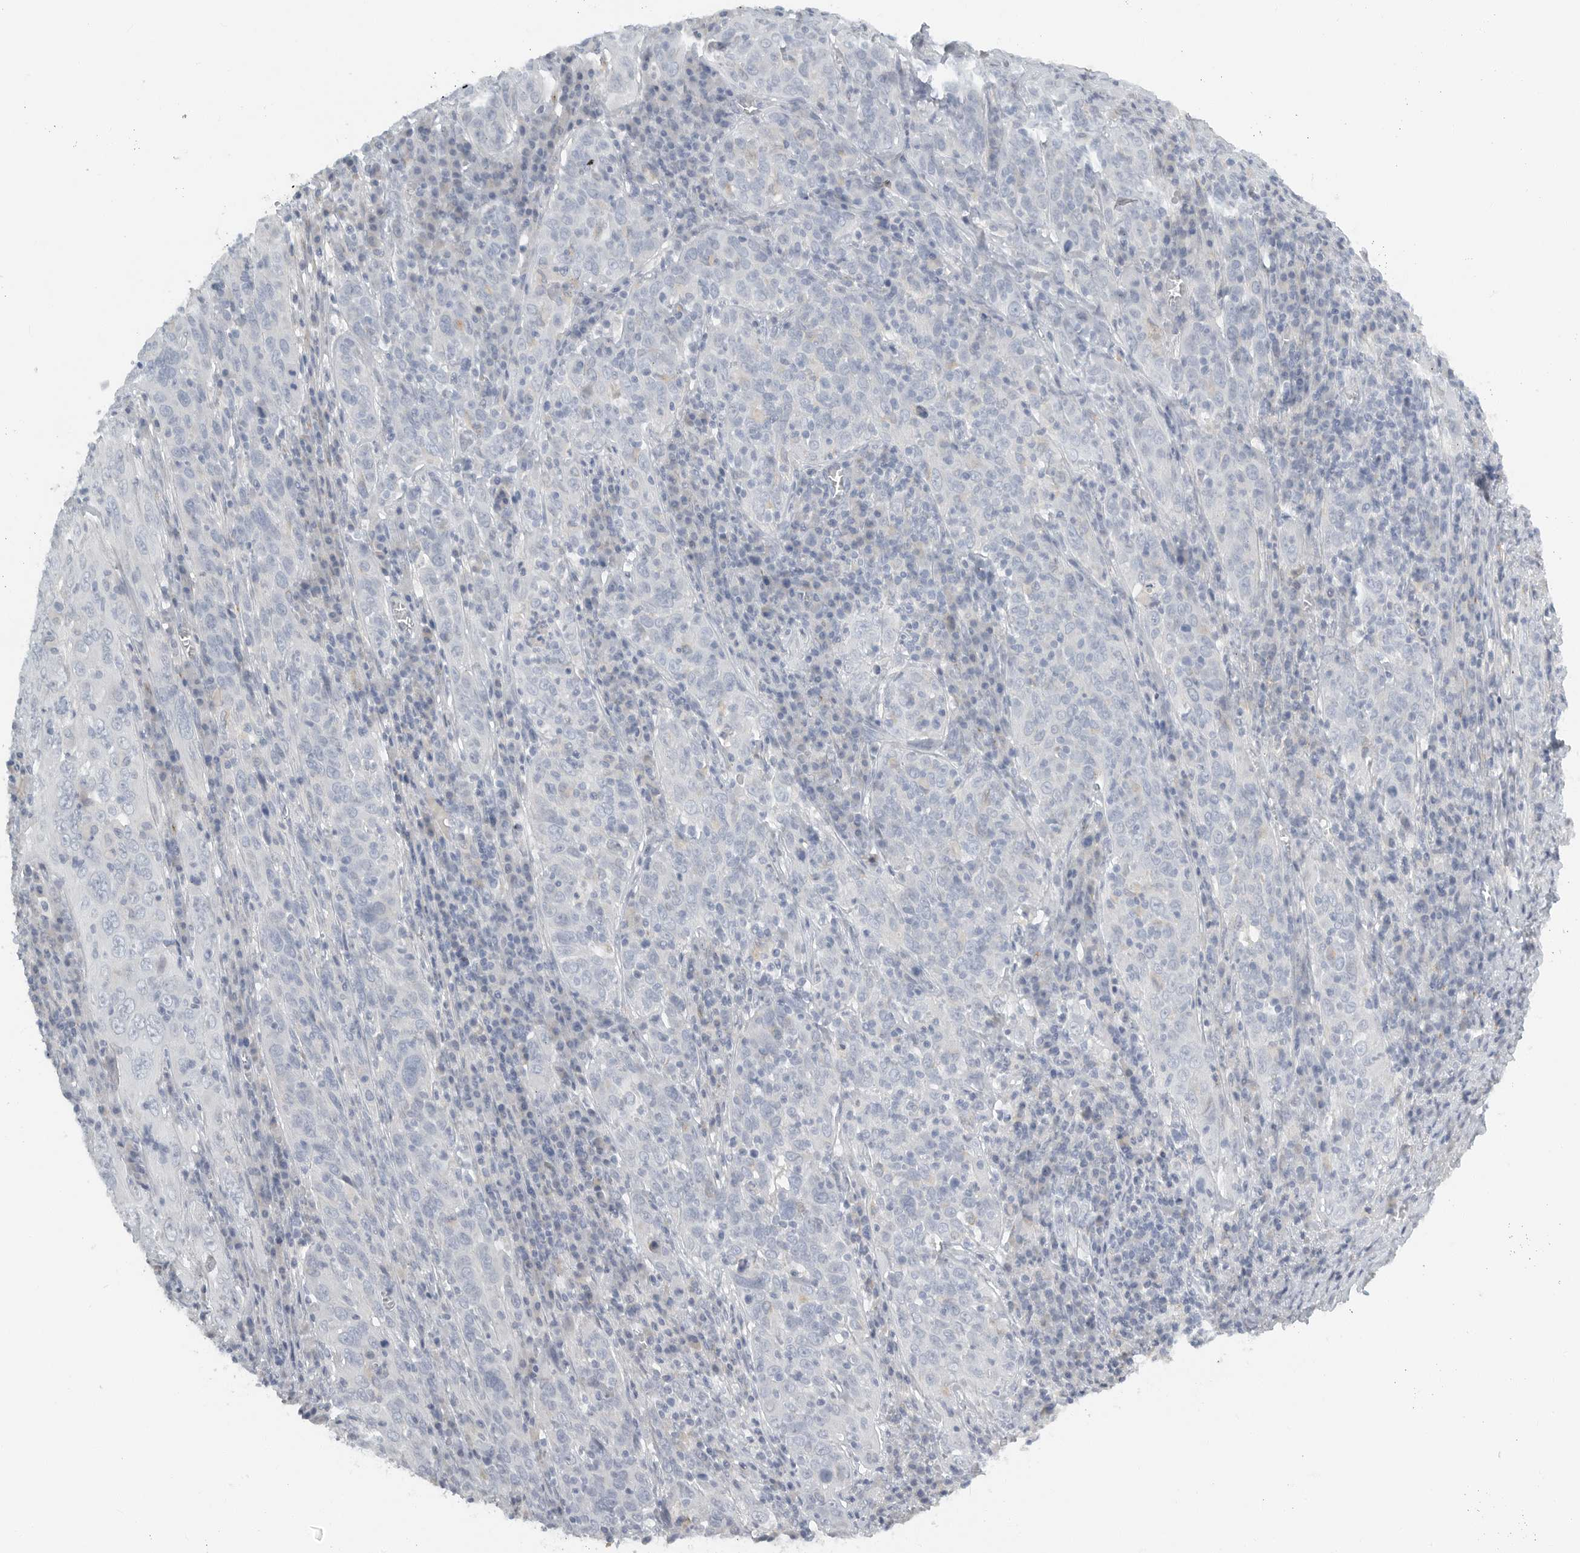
{"staining": {"intensity": "negative", "quantity": "none", "location": "none"}, "tissue": "cervical cancer", "cell_type": "Tumor cells", "image_type": "cancer", "snomed": [{"axis": "morphology", "description": "Squamous cell carcinoma, NOS"}, {"axis": "topography", "description": "Cervix"}], "caption": "This is an IHC micrograph of human cervical squamous cell carcinoma. There is no positivity in tumor cells.", "gene": "PAM", "patient": {"sex": "female", "age": 46}}